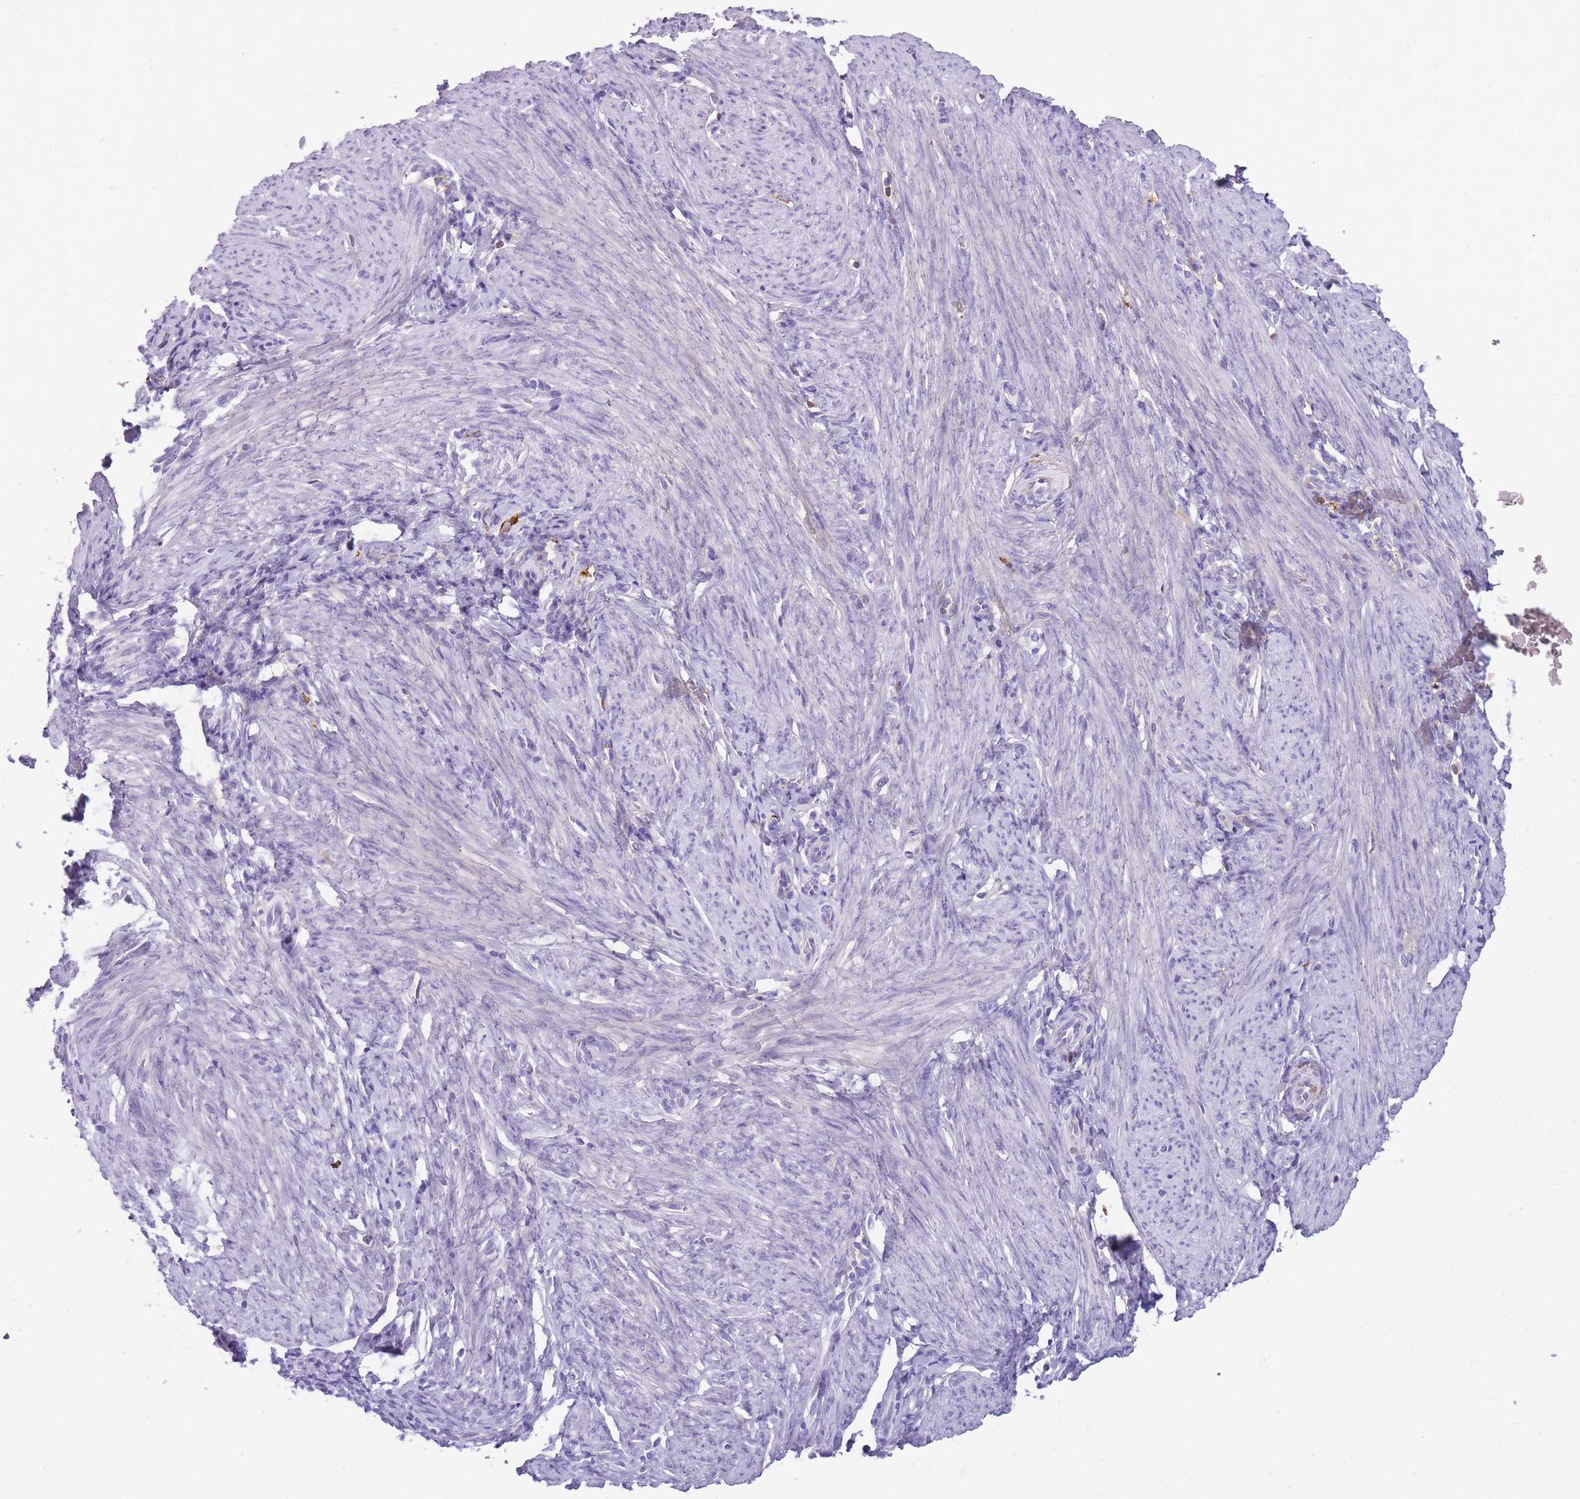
{"staining": {"intensity": "weak", "quantity": "25%-75%", "location": "cytoplasmic/membranous"}, "tissue": "endometrium", "cell_type": "Cells in endometrial stroma", "image_type": "normal", "snomed": [{"axis": "morphology", "description": "Normal tissue, NOS"}, {"axis": "topography", "description": "Endometrium"}], "caption": "Endometrium stained with immunohistochemistry (IHC) demonstrates weak cytoplasmic/membranous positivity in about 25%-75% of cells in endometrial stroma.", "gene": "GNAT1", "patient": {"sex": "female", "age": 65}}